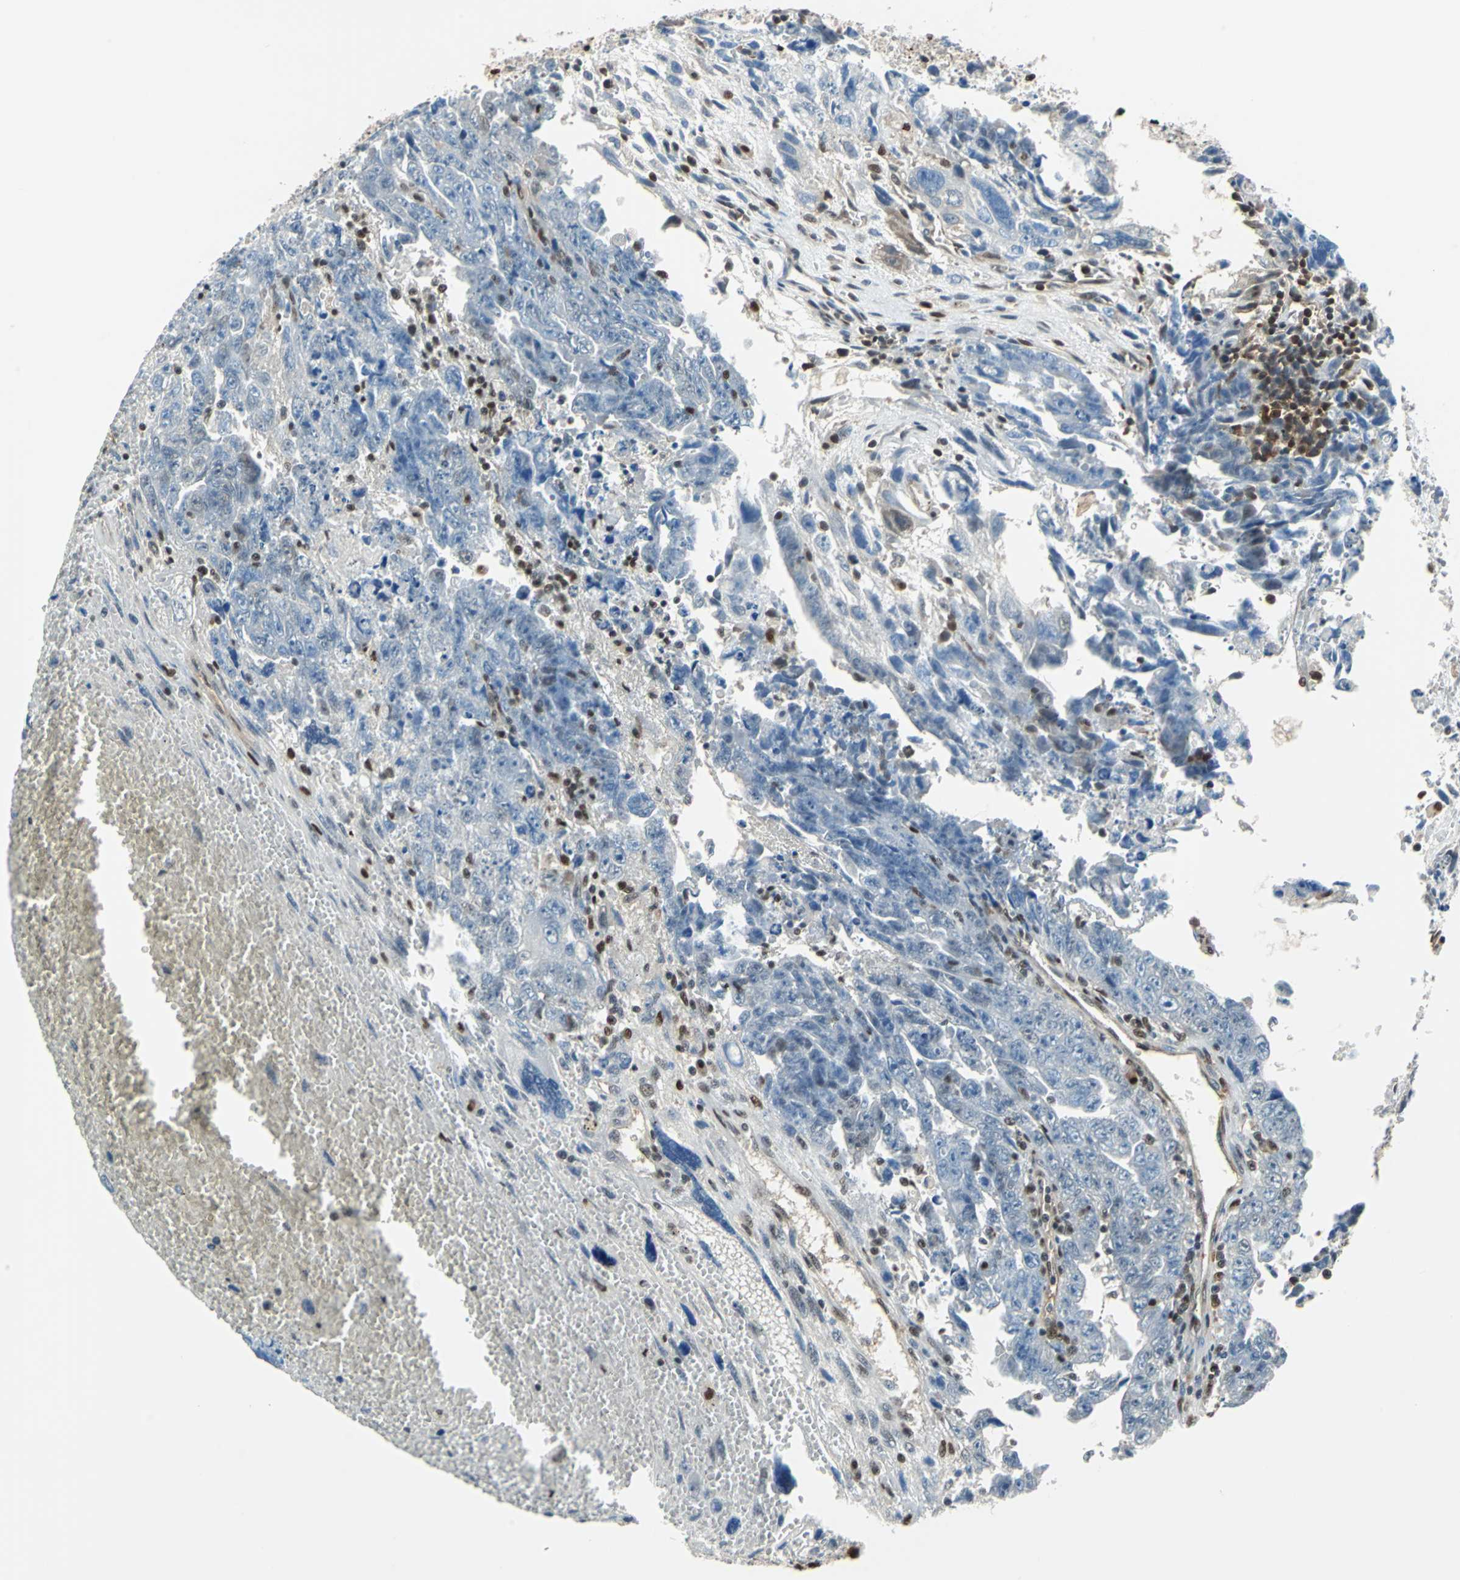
{"staining": {"intensity": "negative", "quantity": "none", "location": "none"}, "tissue": "testis cancer", "cell_type": "Tumor cells", "image_type": "cancer", "snomed": [{"axis": "morphology", "description": "Carcinoma, Embryonal, NOS"}, {"axis": "topography", "description": "Testis"}], "caption": "Immunohistochemistry (IHC) micrograph of neoplastic tissue: human testis cancer stained with DAB displays no significant protein expression in tumor cells.", "gene": "PSME1", "patient": {"sex": "male", "age": 28}}